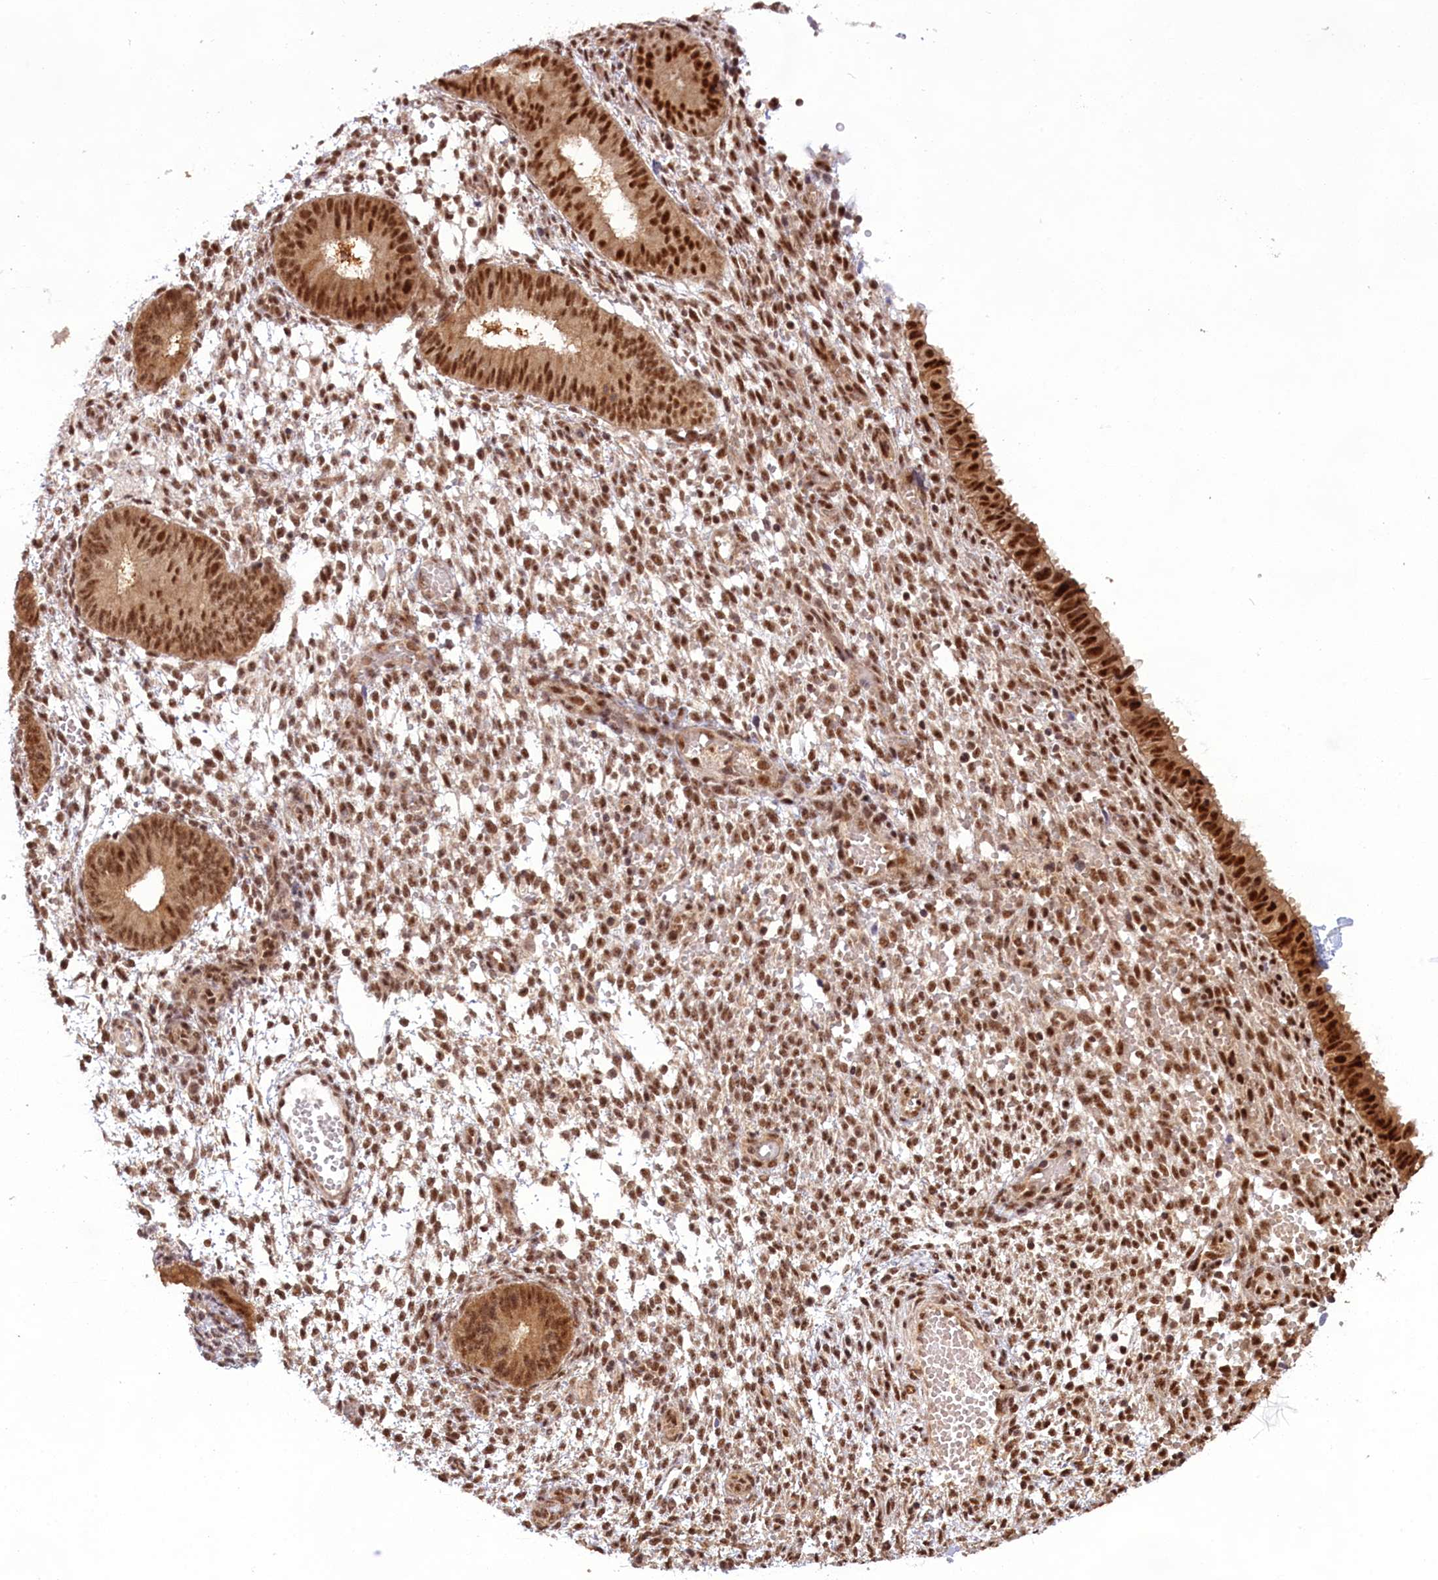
{"staining": {"intensity": "moderate", "quantity": ">75%", "location": "nuclear"}, "tissue": "endometrium", "cell_type": "Cells in endometrial stroma", "image_type": "normal", "snomed": [{"axis": "morphology", "description": "Normal tissue, NOS"}, {"axis": "topography", "description": "Endometrium"}], "caption": "The photomicrograph exhibits immunohistochemical staining of unremarkable endometrium. There is moderate nuclear expression is present in approximately >75% of cells in endometrial stroma. (DAB IHC with brightfield microscopy, high magnification).", "gene": "CARD8", "patient": {"sex": "female", "age": 49}}